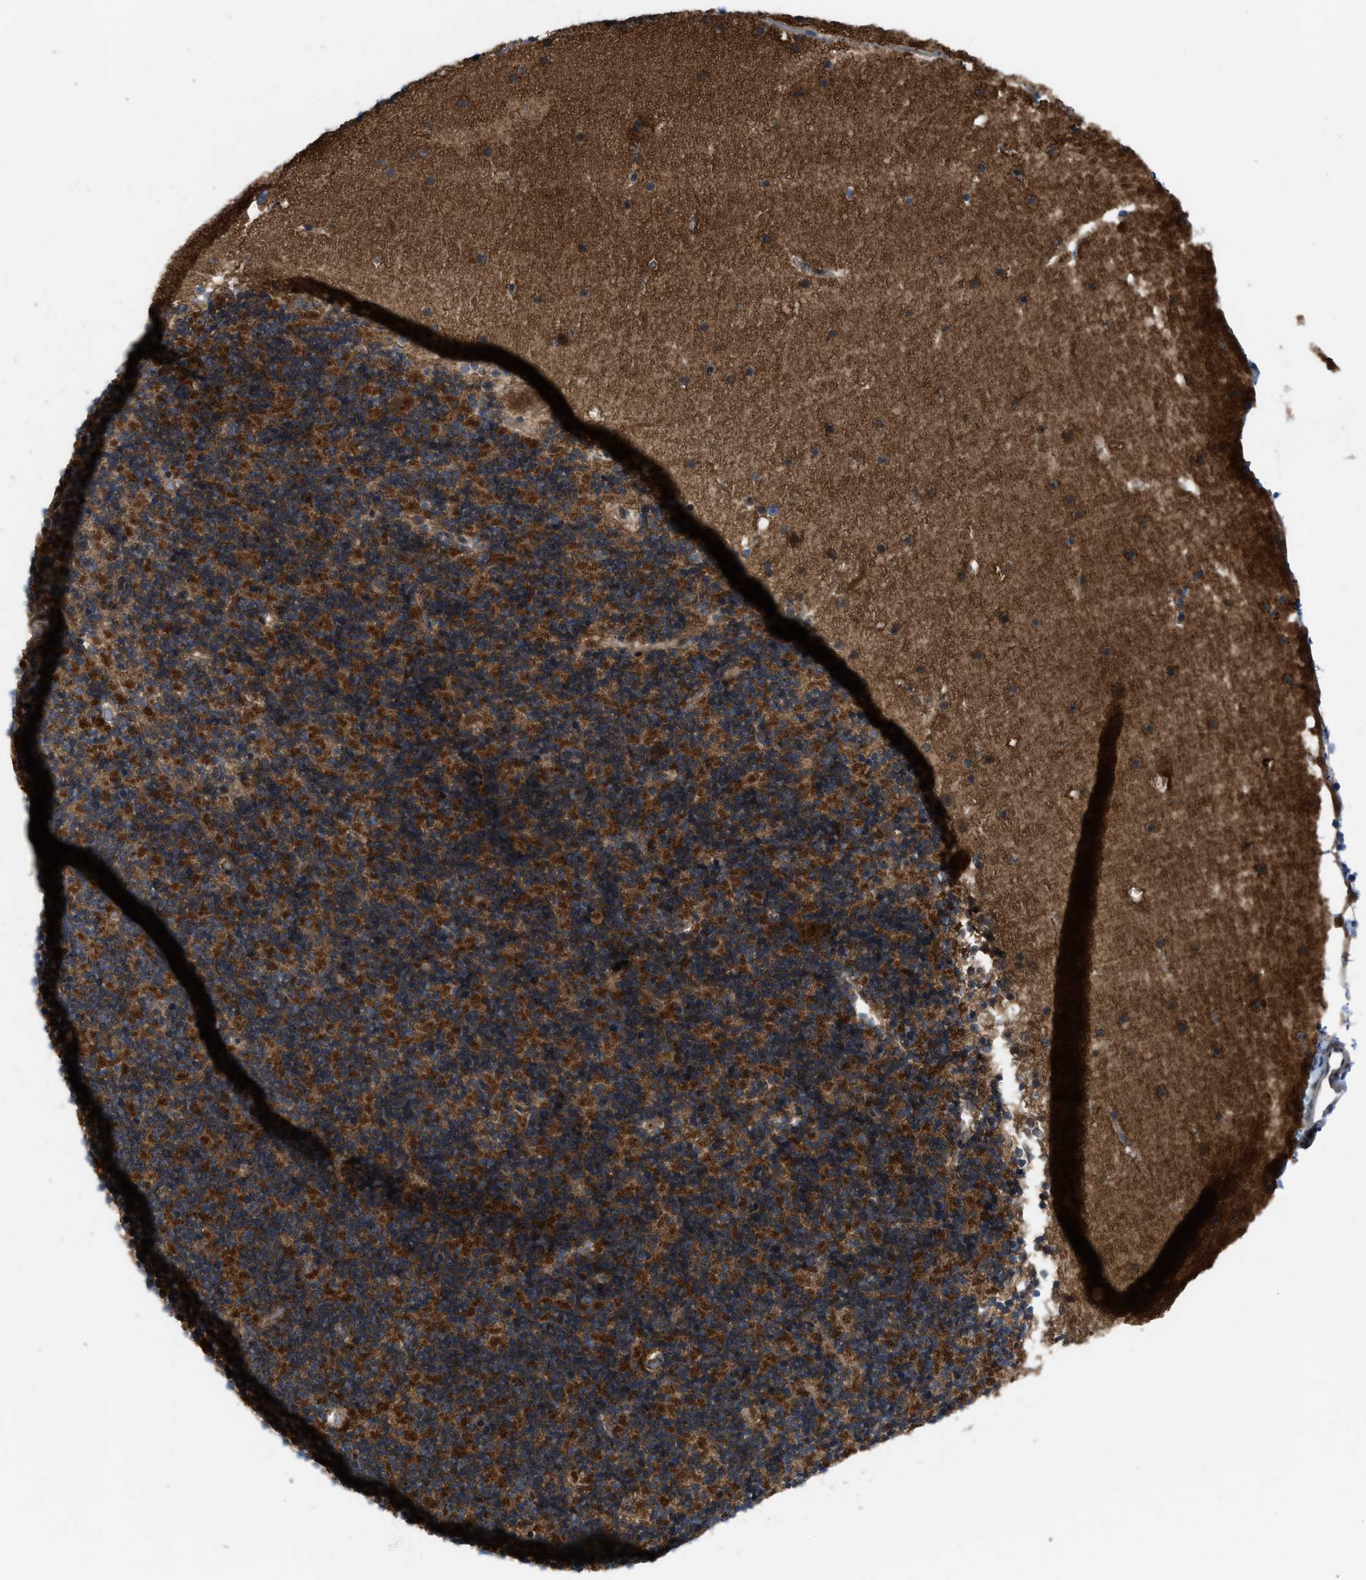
{"staining": {"intensity": "strong", "quantity": "25%-75%", "location": "cytoplasmic/membranous"}, "tissue": "cerebellum", "cell_type": "Cells in granular layer", "image_type": "normal", "snomed": [{"axis": "morphology", "description": "Normal tissue, NOS"}, {"axis": "topography", "description": "Cerebellum"}], "caption": "Immunohistochemistry (DAB (3,3'-diaminobenzidine)) staining of benign cerebellum shows strong cytoplasmic/membranous protein staining in about 25%-75% of cells in granular layer.", "gene": "PLAA", "patient": {"sex": "male", "age": 57}}